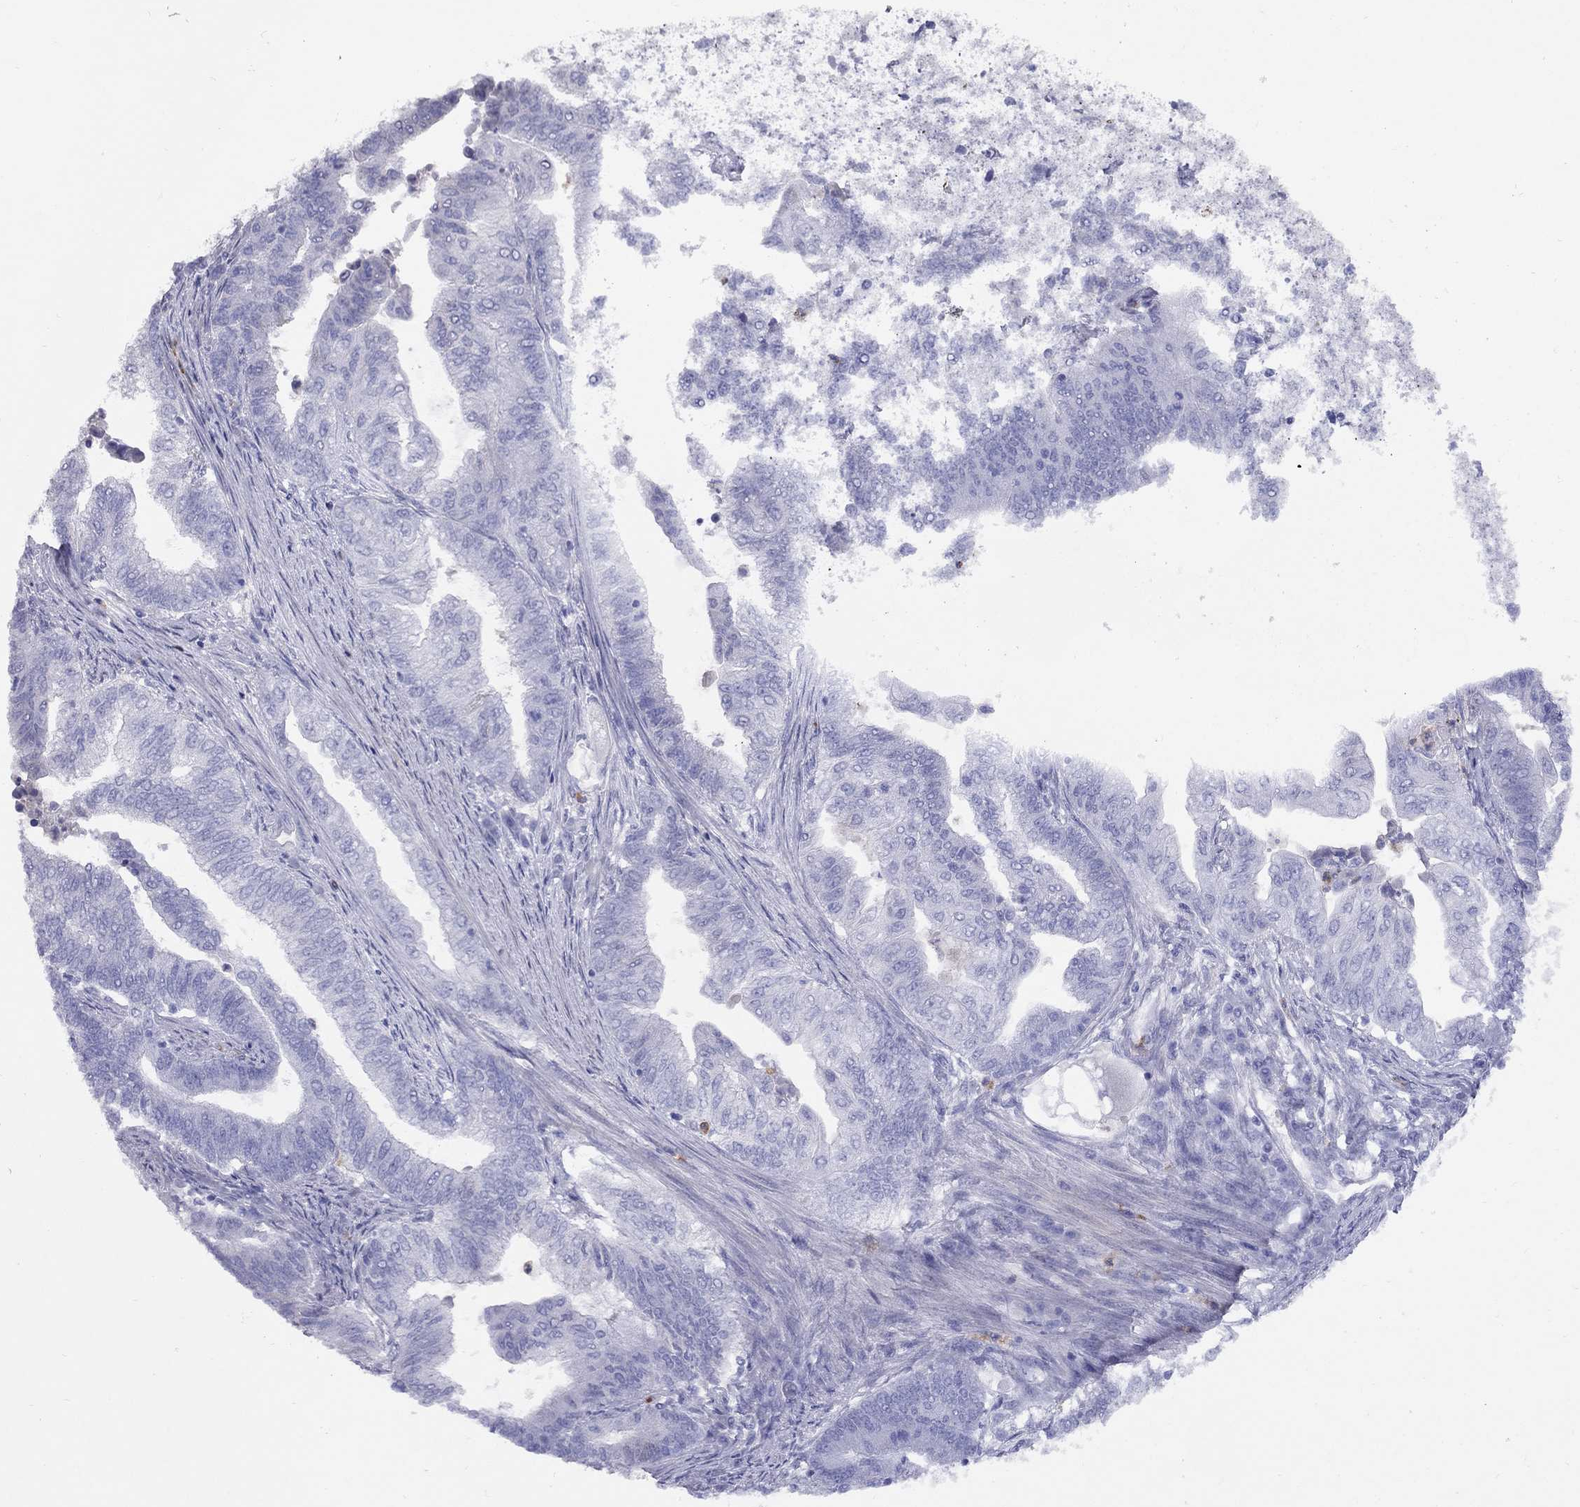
{"staining": {"intensity": "negative", "quantity": "none", "location": "none"}, "tissue": "endometrial cancer", "cell_type": "Tumor cells", "image_type": "cancer", "snomed": [{"axis": "morphology", "description": "Adenocarcinoma, NOS"}, {"axis": "topography", "description": "Uterus"}, {"axis": "topography", "description": "Endometrium"}], "caption": "Endometrial cancer (adenocarcinoma) was stained to show a protein in brown. There is no significant staining in tumor cells. The staining was performed using DAB (3,3'-diaminobenzidine) to visualize the protein expression in brown, while the nuclei were stained in blue with hematoxylin (Magnification: 20x).", "gene": "SPINT4", "patient": {"sex": "female", "age": 54}}